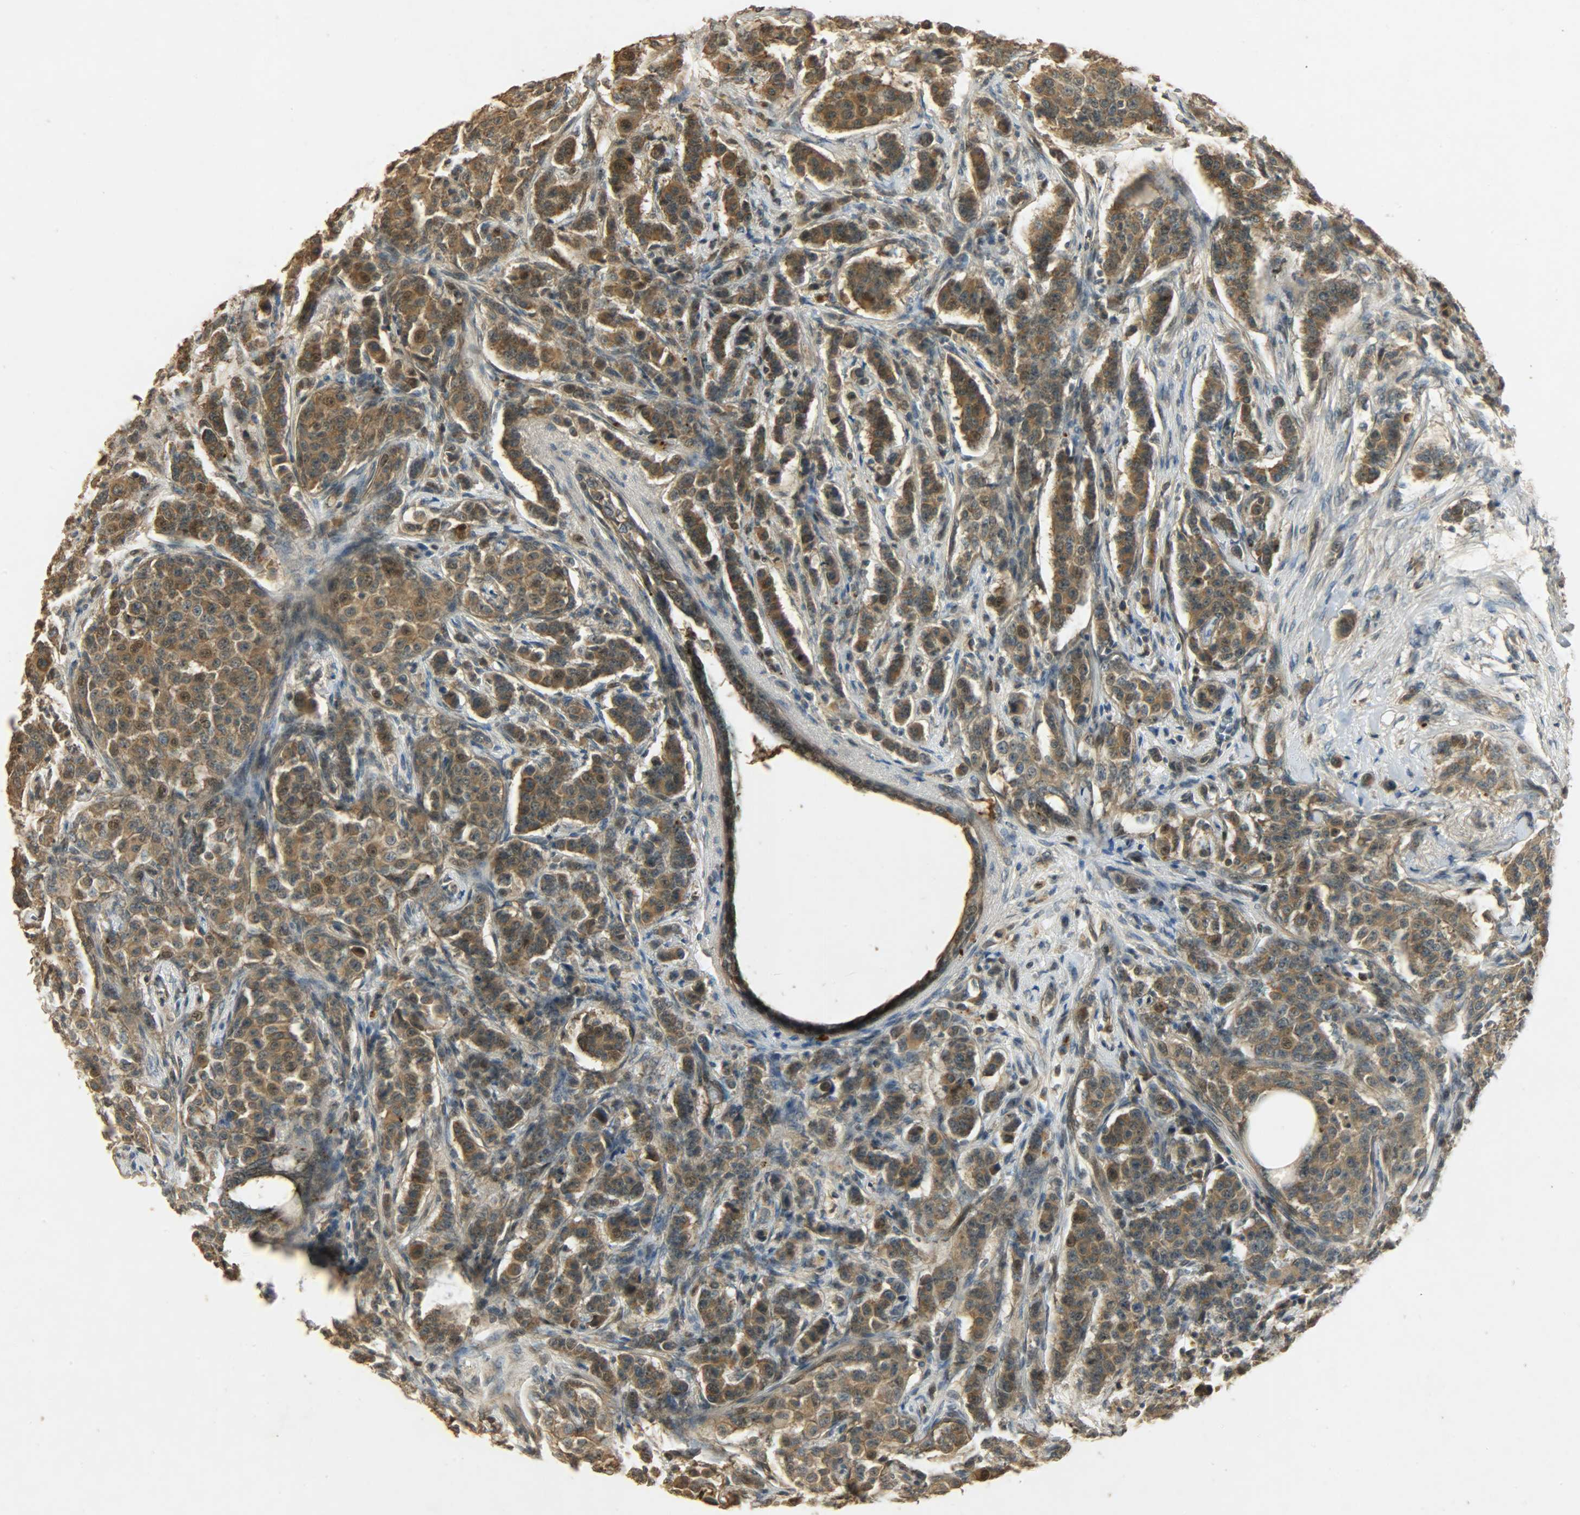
{"staining": {"intensity": "moderate", "quantity": ">75%", "location": "cytoplasmic/membranous"}, "tissue": "breast cancer", "cell_type": "Tumor cells", "image_type": "cancer", "snomed": [{"axis": "morphology", "description": "Duct carcinoma"}, {"axis": "topography", "description": "Breast"}], "caption": "Breast cancer tissue shows moderate cytoplasmic/membranous positivity in about >75% of tumor cells", "gene": "ATP2B1", "patient": {"sex": "female", "age": 40}}